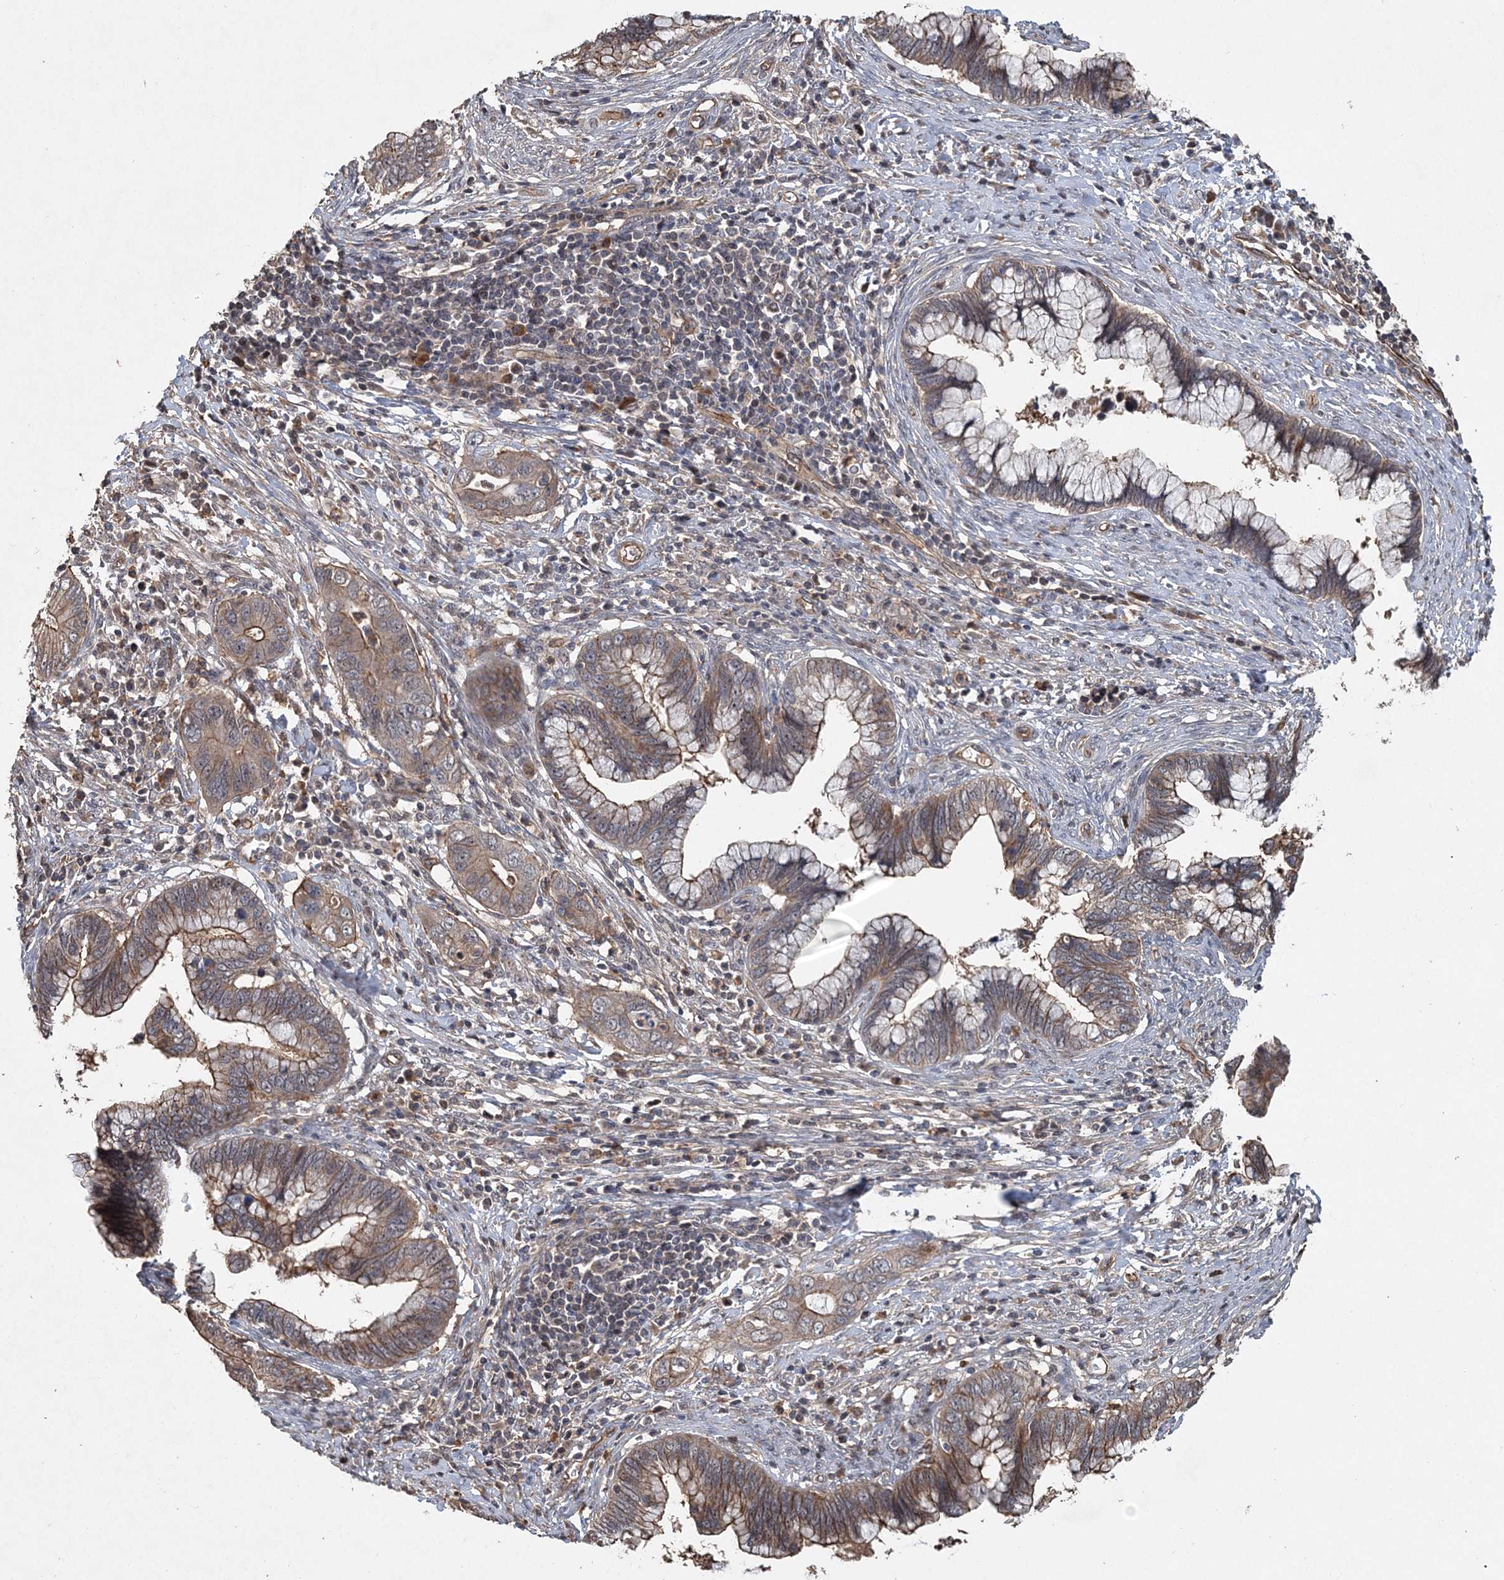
{"staining": {"intensity": "moderate", "quantity": ">75%", "location": "cytoplasmic/membranous"}, "tissue": "cervical cancer", "cell_type": "Tumor cells", "image_type": "cancer", "snomed": [{"axis": "morphology", "description": "Adenocarcinoma, NOS"}, {"axis": "topography", "description": "Cervix"}], "caption": "Cervical cancer stained with IHC reveals moderate cytoplasmic/membranous positivity in about >75% of tumor cells. Using DAB (brown) and hematoxylin (blue) stains, captured at high magnification using brightfield microscopy.", "gene": "HYCC2", "patient": {"sex": "female", "age": 44}}